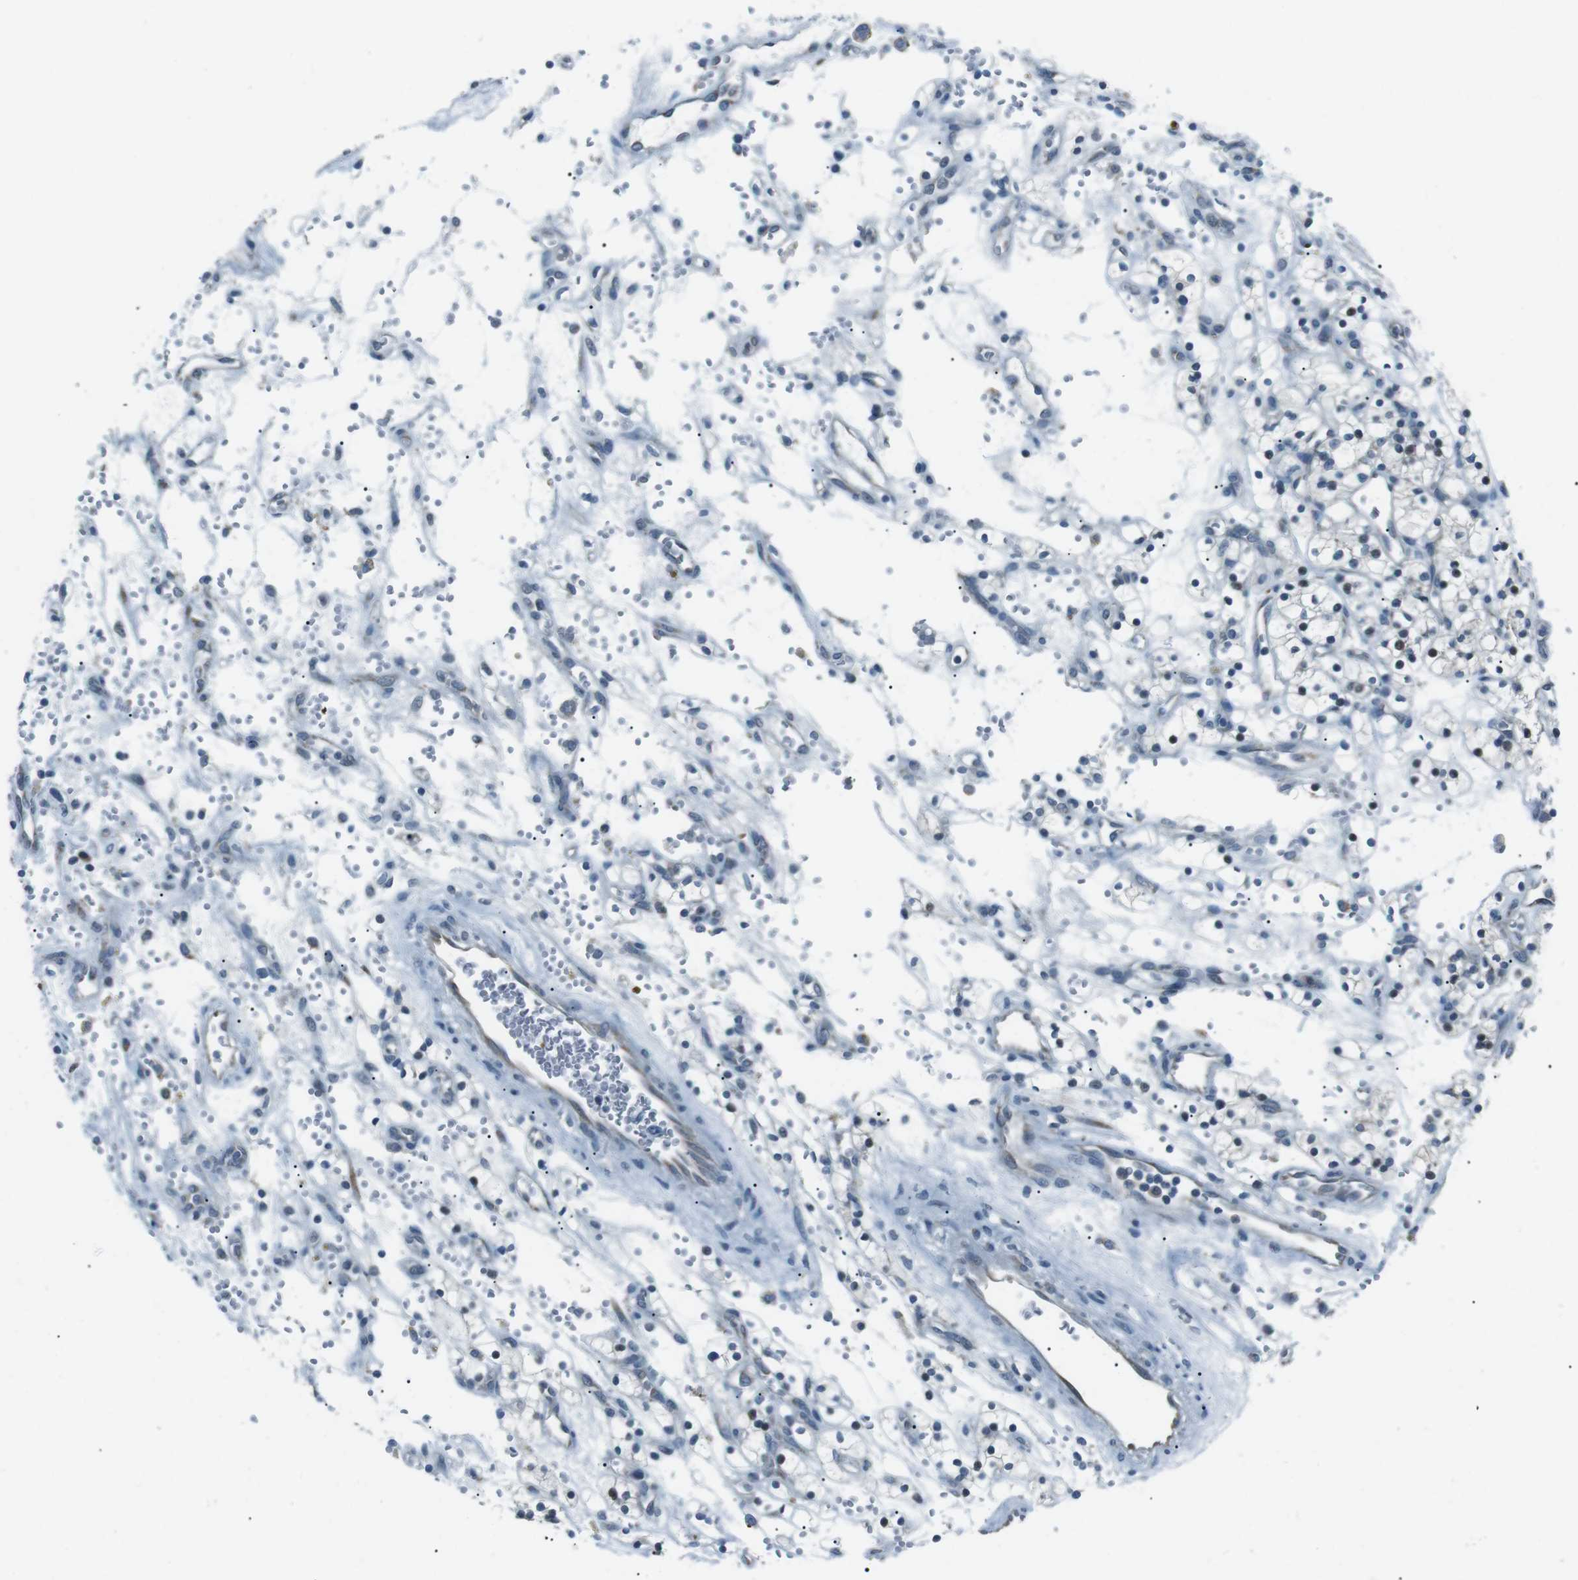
{"staining": {"intensity": "negative", "quantity": "none", "location": "none"}, "tissue": "renal cancer", "cell_type": "Tumor cells", "image_type": "cancer", "snomed": [{"axis": "morphology", "description": "Adenocarcinoma, NOS"}, {"axis": "topography", "description": "Kidney"}], "caption": "An immunohistochemistry (IHC) image of renal cancer (adenocarcinoma) is shown. There is no staining in tumor cells of renal cancer (adenocarcinoma).", "gene": "SERPINB2", "patient": {"sex": "female", "age": 57}}